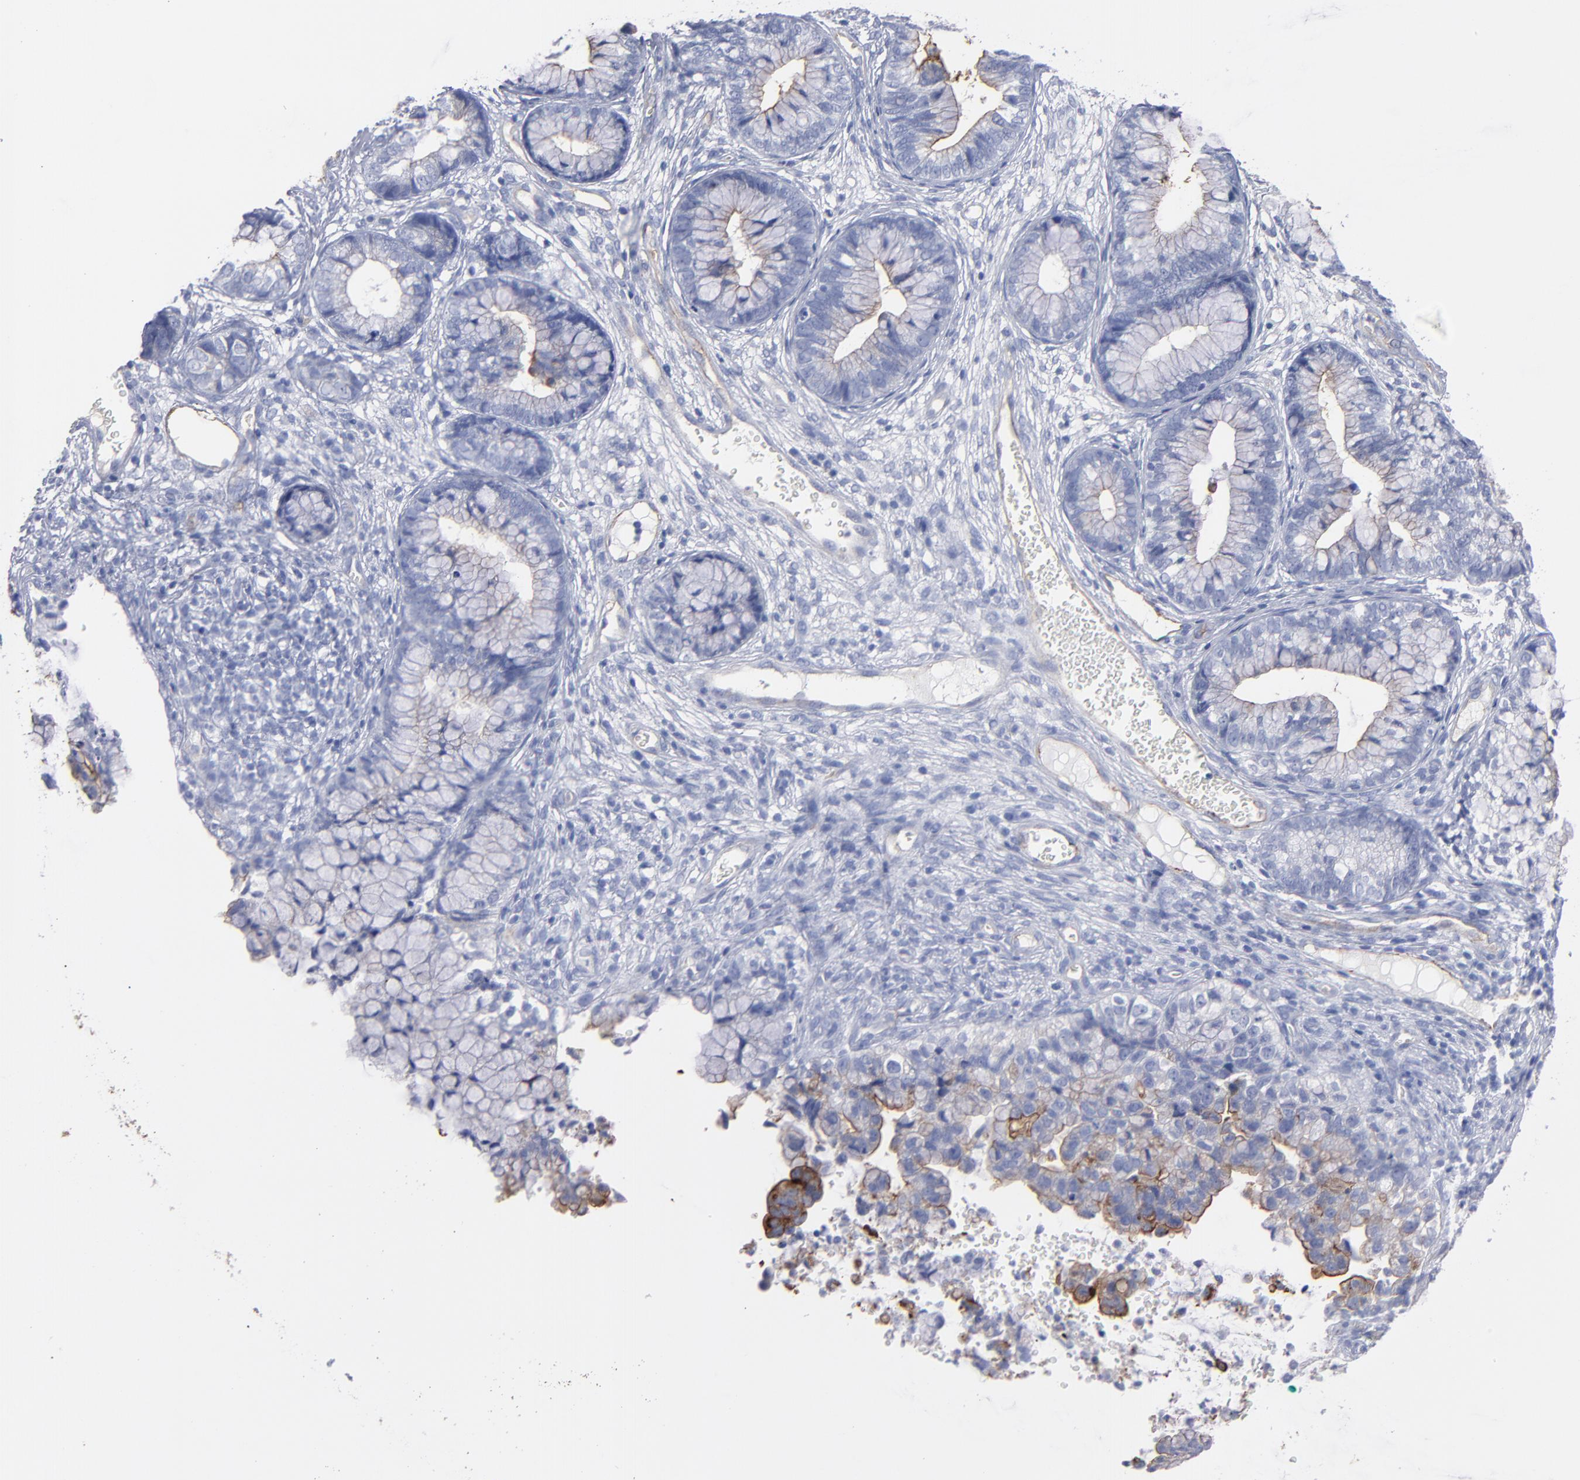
{"staining": {"intensity": "moderate", "quantity": "<25%", "location": "cytoplasmic/membranous"}, "tissue": "cervical cancer", "cell_type": "Tumor cells", "image_type": "cancer", "snomed": [{"axis": "morphology", "description": "Adenocarcinoma, NOS"}, {"axis": "topography", "description": "Cervix"}], "caption": "This photomicrograph exhibits immunohistochemistry staining of human adenocarcinoma (cervical), with low moderate cytoplasmic/membranous staining in about <25% of tumor cells.", "gene": "TM4SF1", "patient": {"sex": "female", "age": 44}}